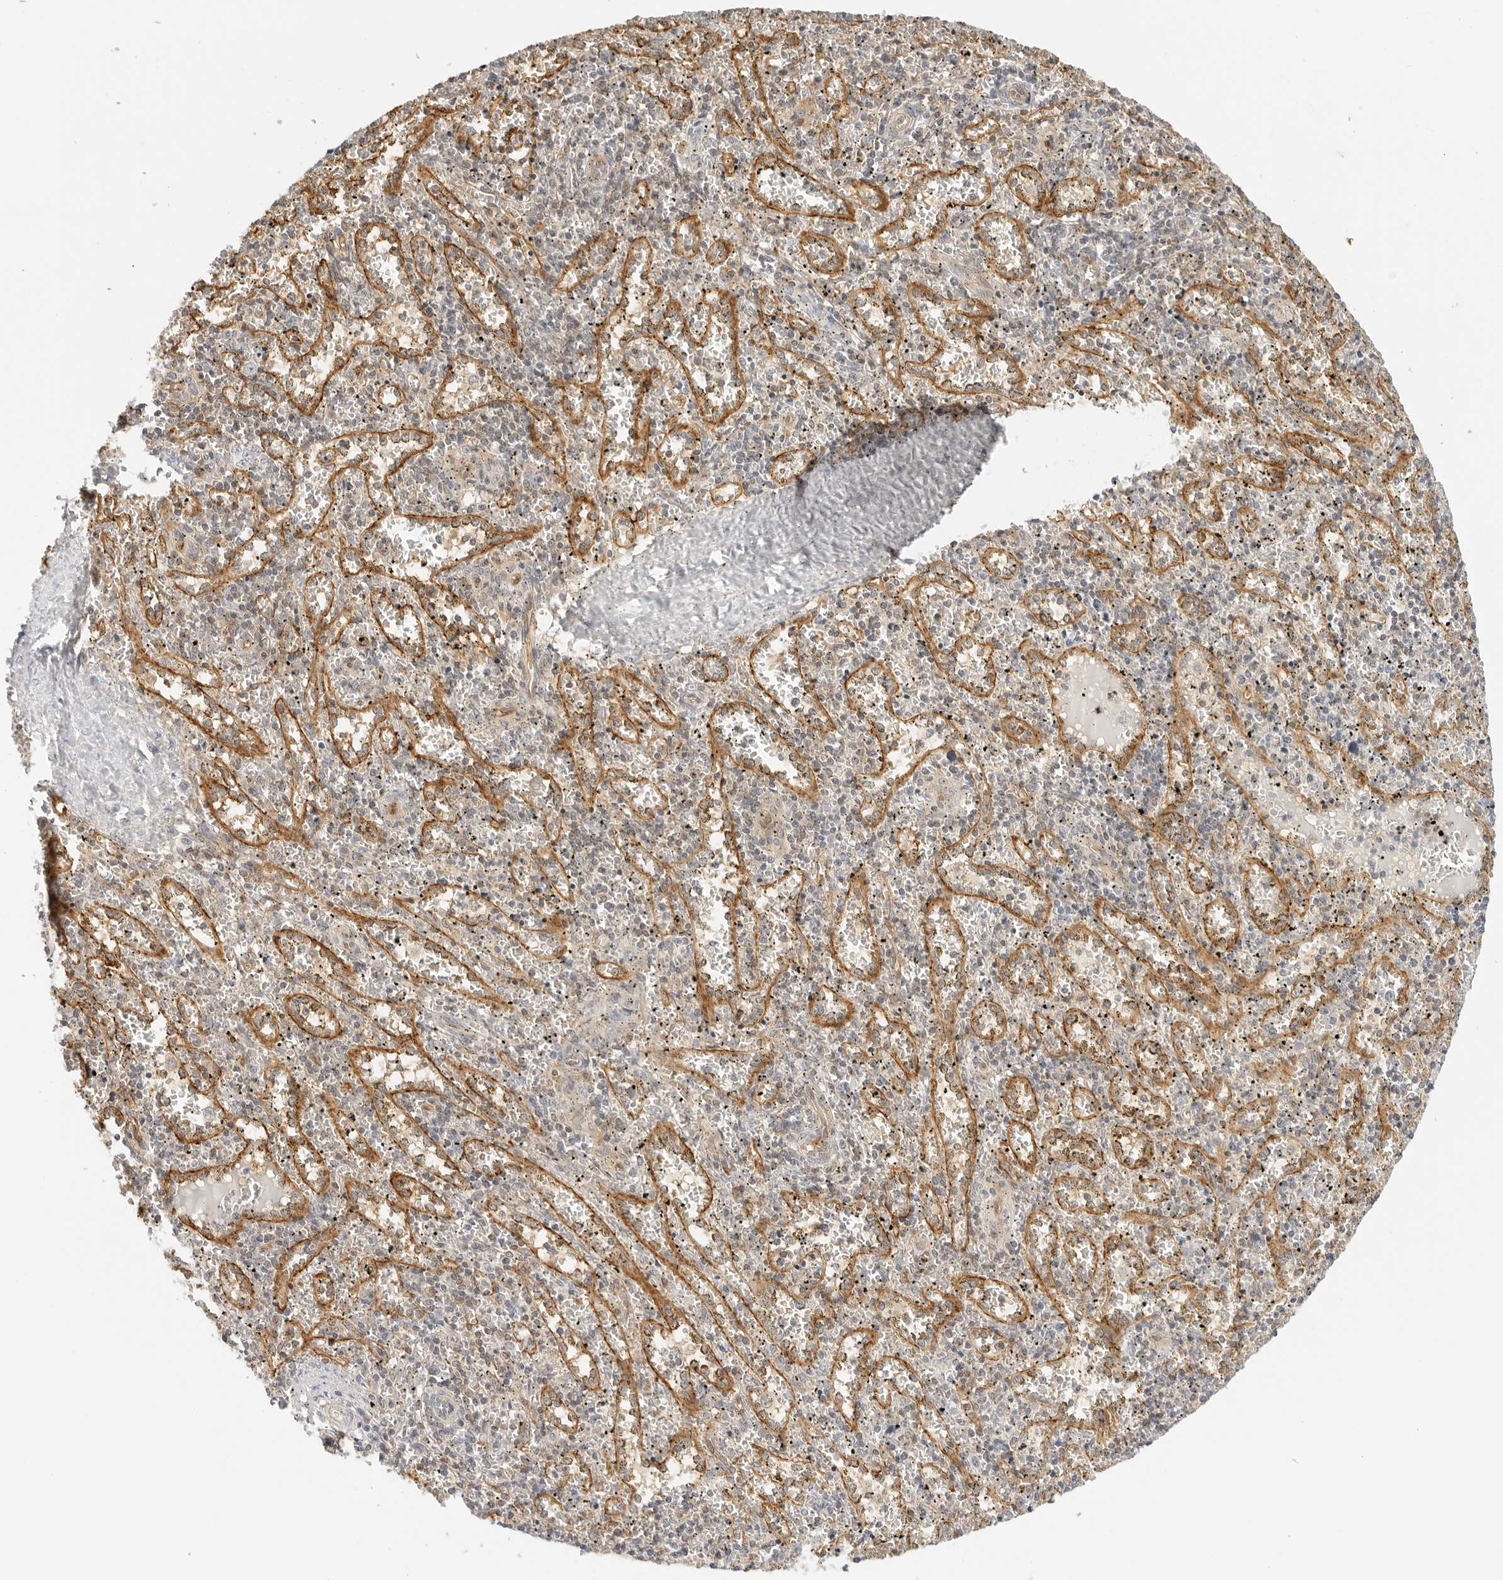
{"staining": {"intensity": "weak", "quantity": "<25%", "location": "cytoplasmic/membranous"}, "tissue": "spleen", "cell_type": "Cells in red pulp", "image_type": "normal", "snomed": [{"axis": "morphology", "description": "Normal tissue, NOS"}, {"axis": "topography", "description": "Spleen"}], "caption": "Cells in red pulp show no significant positivity in unremarkable spleen. (Brightfield microscopy of DAB (3,3'-diaminobenzidine) immunohistochemistry at high magnification).", "gene": "OSCP1", "patient": {"sex": "male", "age": 11}}